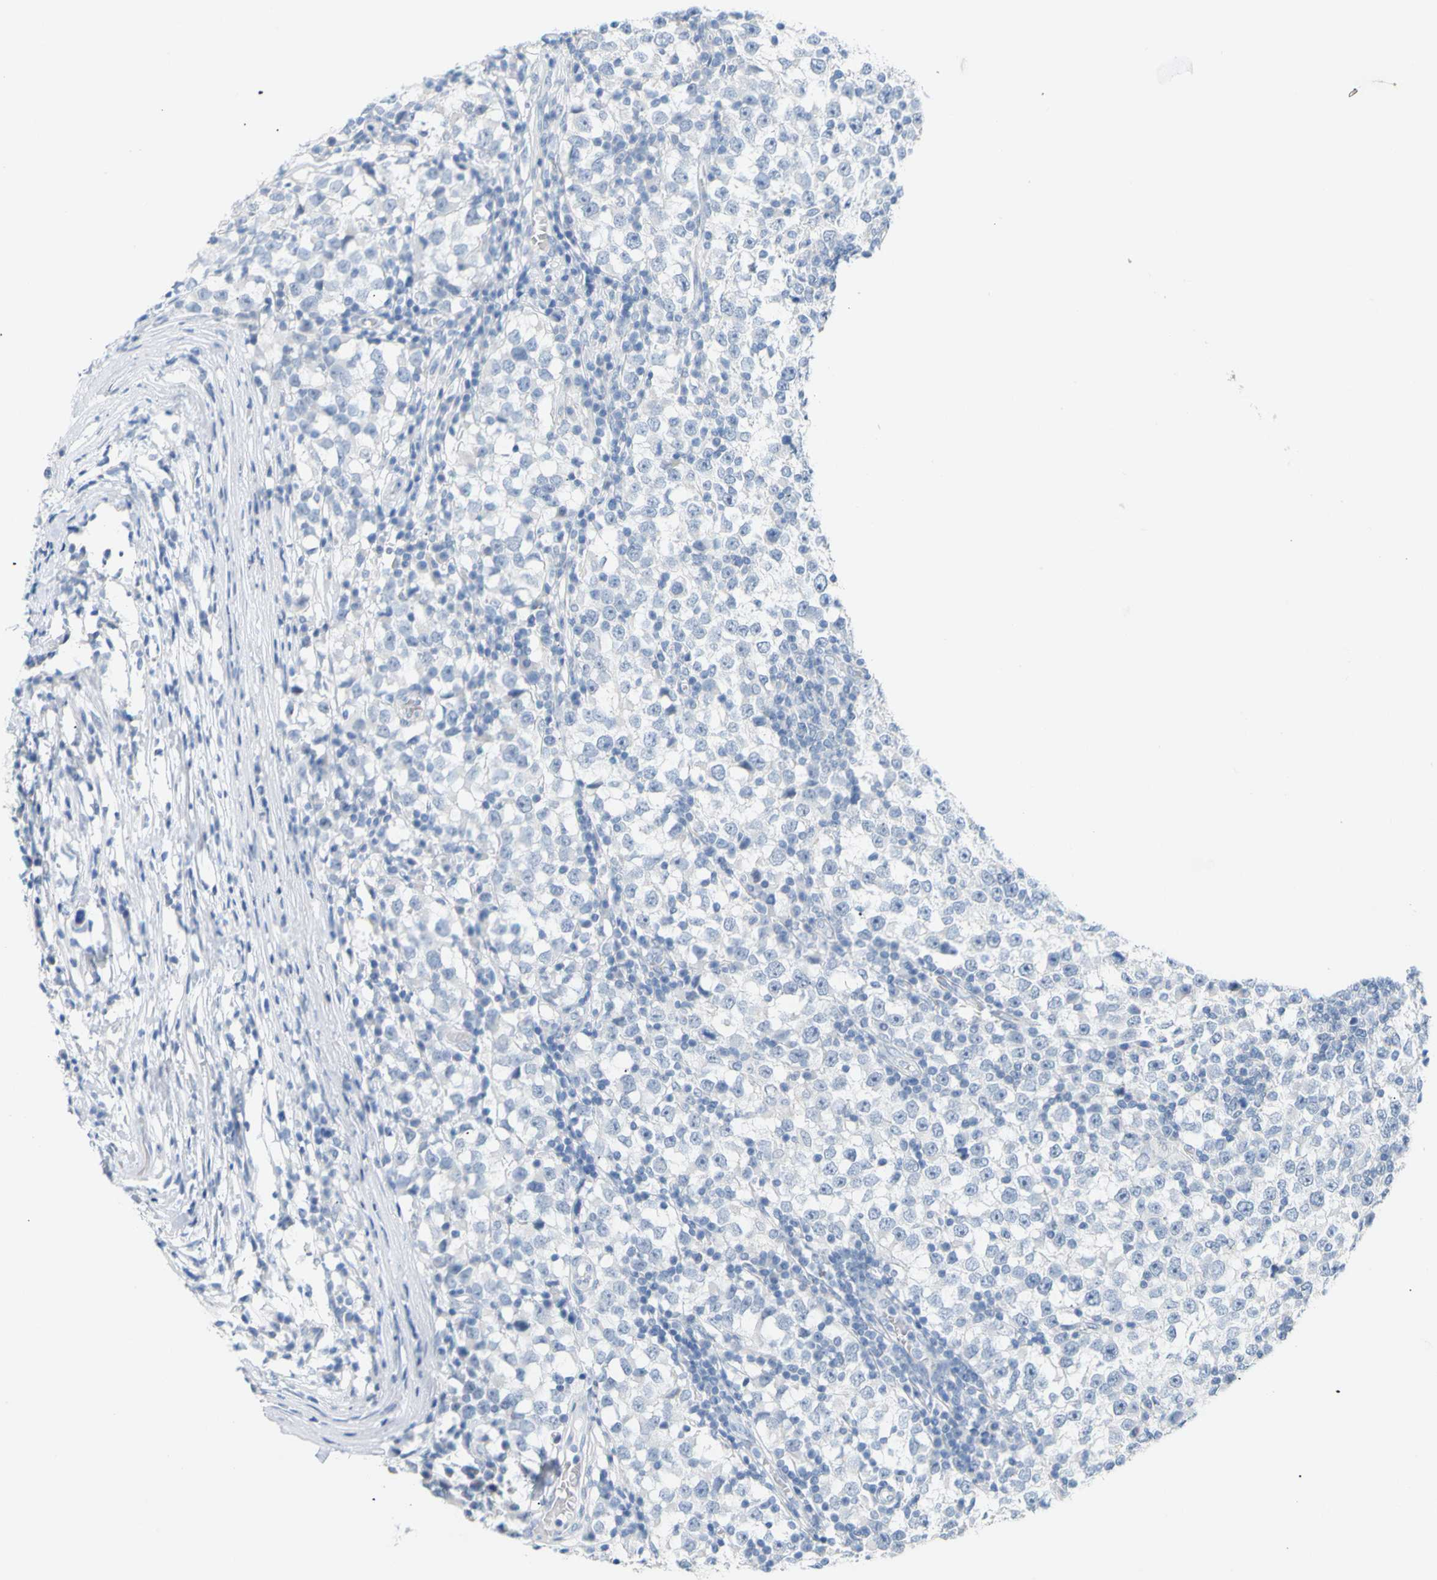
{"staining": {"intensity": "negative", "quantity": "none", "location": "none"}, "tissue": "testis cancer", "cell_type": "Tumor cells", "image_type": "cancer", "snomed": [{"axis": "morphology", "description": "Seminoma, NOS"}, {"axis": "topography", "description": "Testis"}], "caption": "Tumor cells are negative for protein expression in human testis cancer (seminoma).", "gene": "OPN1SW", "patient": {"sex": "male", "age": 65}}